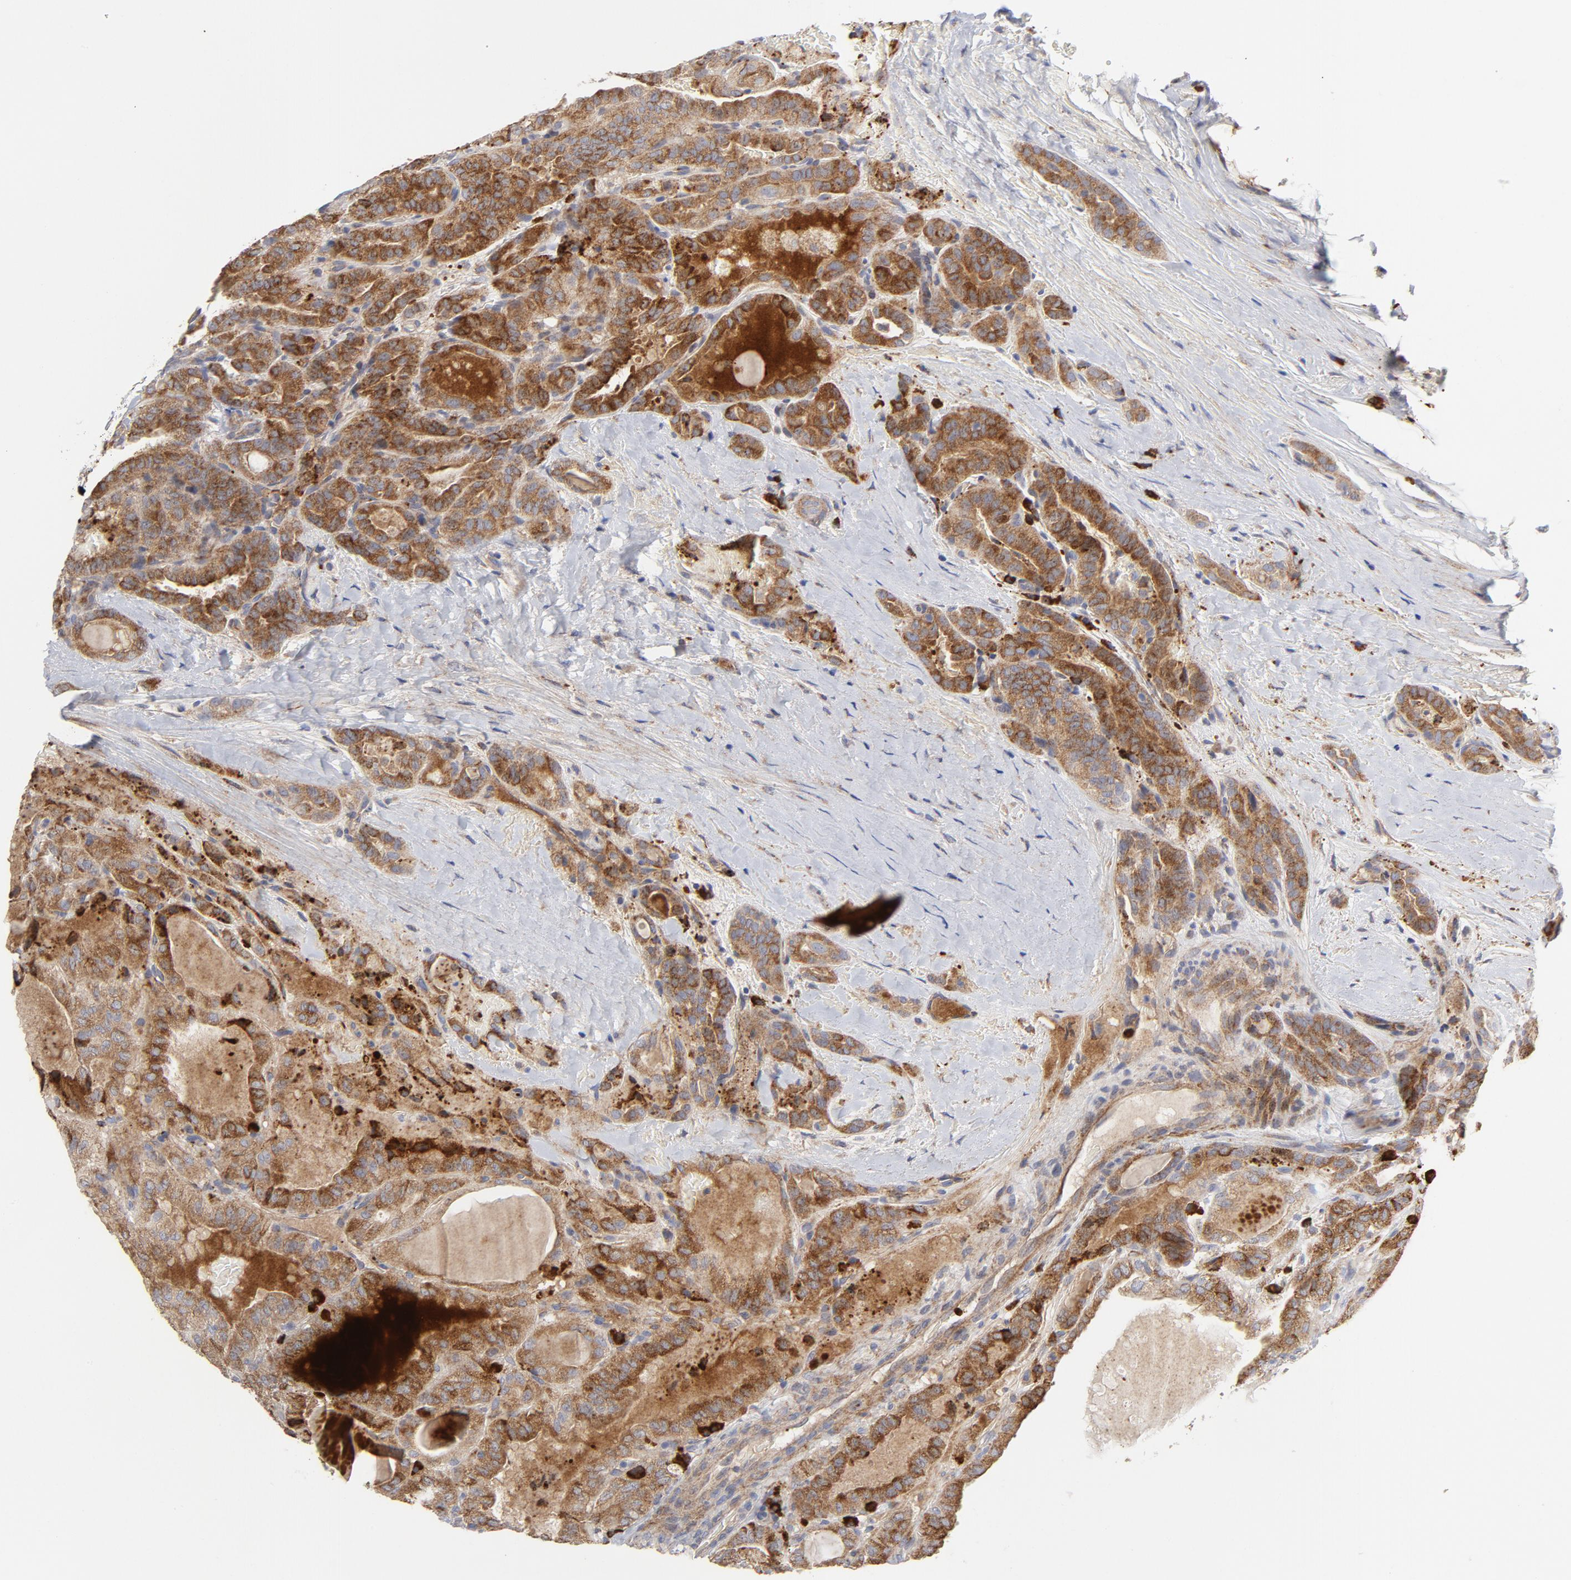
{"staining": {"intensity": "moderate", "quantity": ">75%", "location": "cytoplasmic/membranous"}, "tissue": "thyroid cancer", "cell_type": "Tumor cells", "image_type": "cancer", "snomed": [{"axis": "morphology", "description": "Papillary adenocarcinoma, NOS"}, {"axis": "topography", "description": "Thyroid gland"}], "caption": "Immunohistochemistry (DAB) staining of thyroid cancer (papillary adenocarcinoma) displays moderate cytoplasmic/membranous protein expression in approximately >75% of tumor cells.", "gene": "RAPGEF3", "patient": {"sex": "male", "age": 77}}